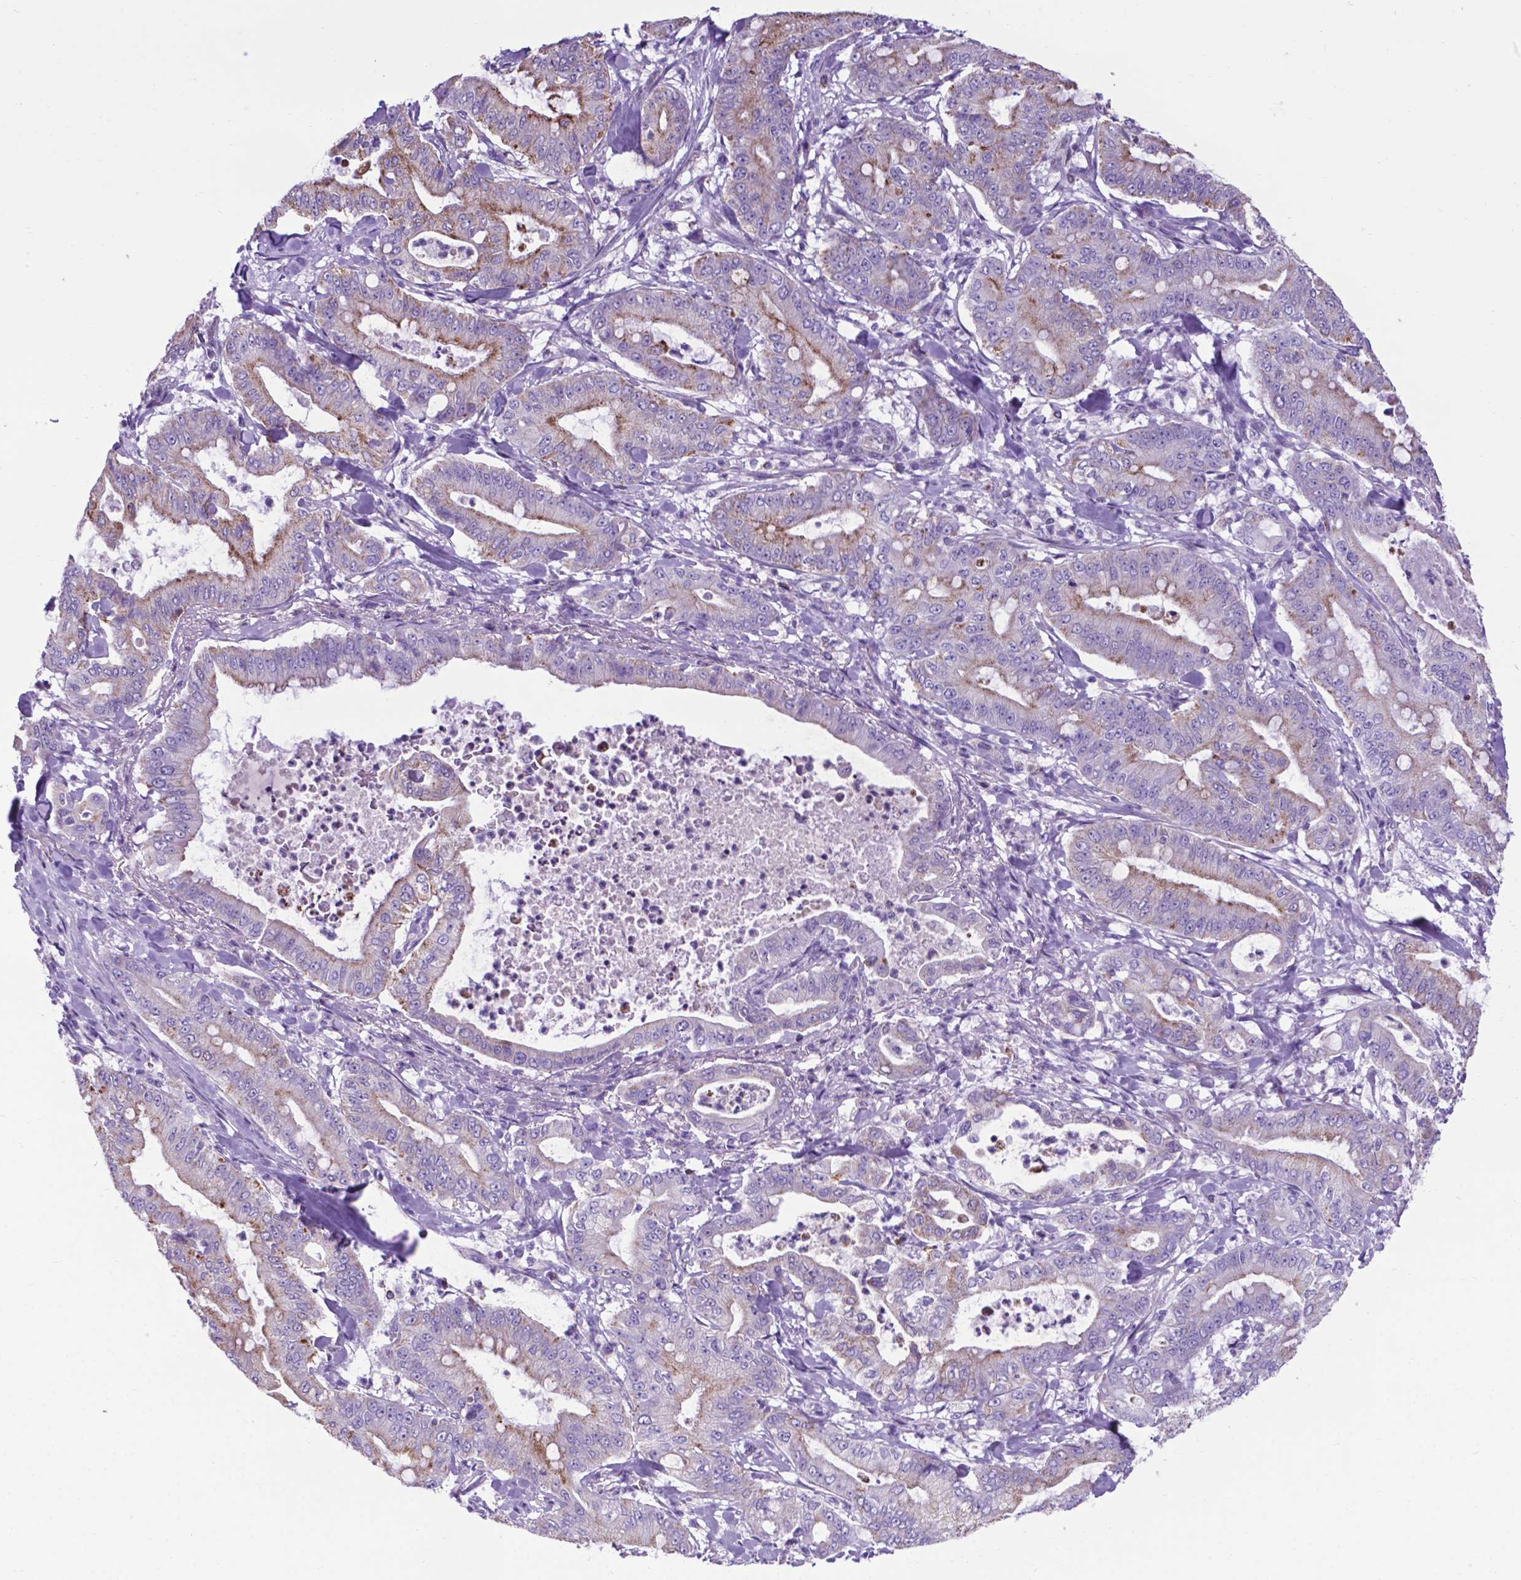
{"staining": {"intensity": "moderate", "quantity": "<25%", "location": "cytoplasmic/membranous"}, "tissue": "pancreatic cancer", "cell_type": "Tumor cells", "image_type": "cancer", "snomed": [{"axis": "morphology", "description": "Adenocarcinoma, NOS"}, {"axis": "topography", "description": "Pancreas"}], "caption": "Immunohistochemistry (IHC) staining of adenocarcinoma (pancreatic), which displays low levels of moderate cytoplasmic/membranous staining in about <25% of tumor cells indicating moderate cytoplasmic/membranous protein positivity. The staining was performed using DAB (3,3'-diaminobenzidine) (brown) for protein detection and nuclei were counterstained in hematoxylin (blue).", "gene": "POU3F3", "patient": {"sex": "male", "age": 71}}